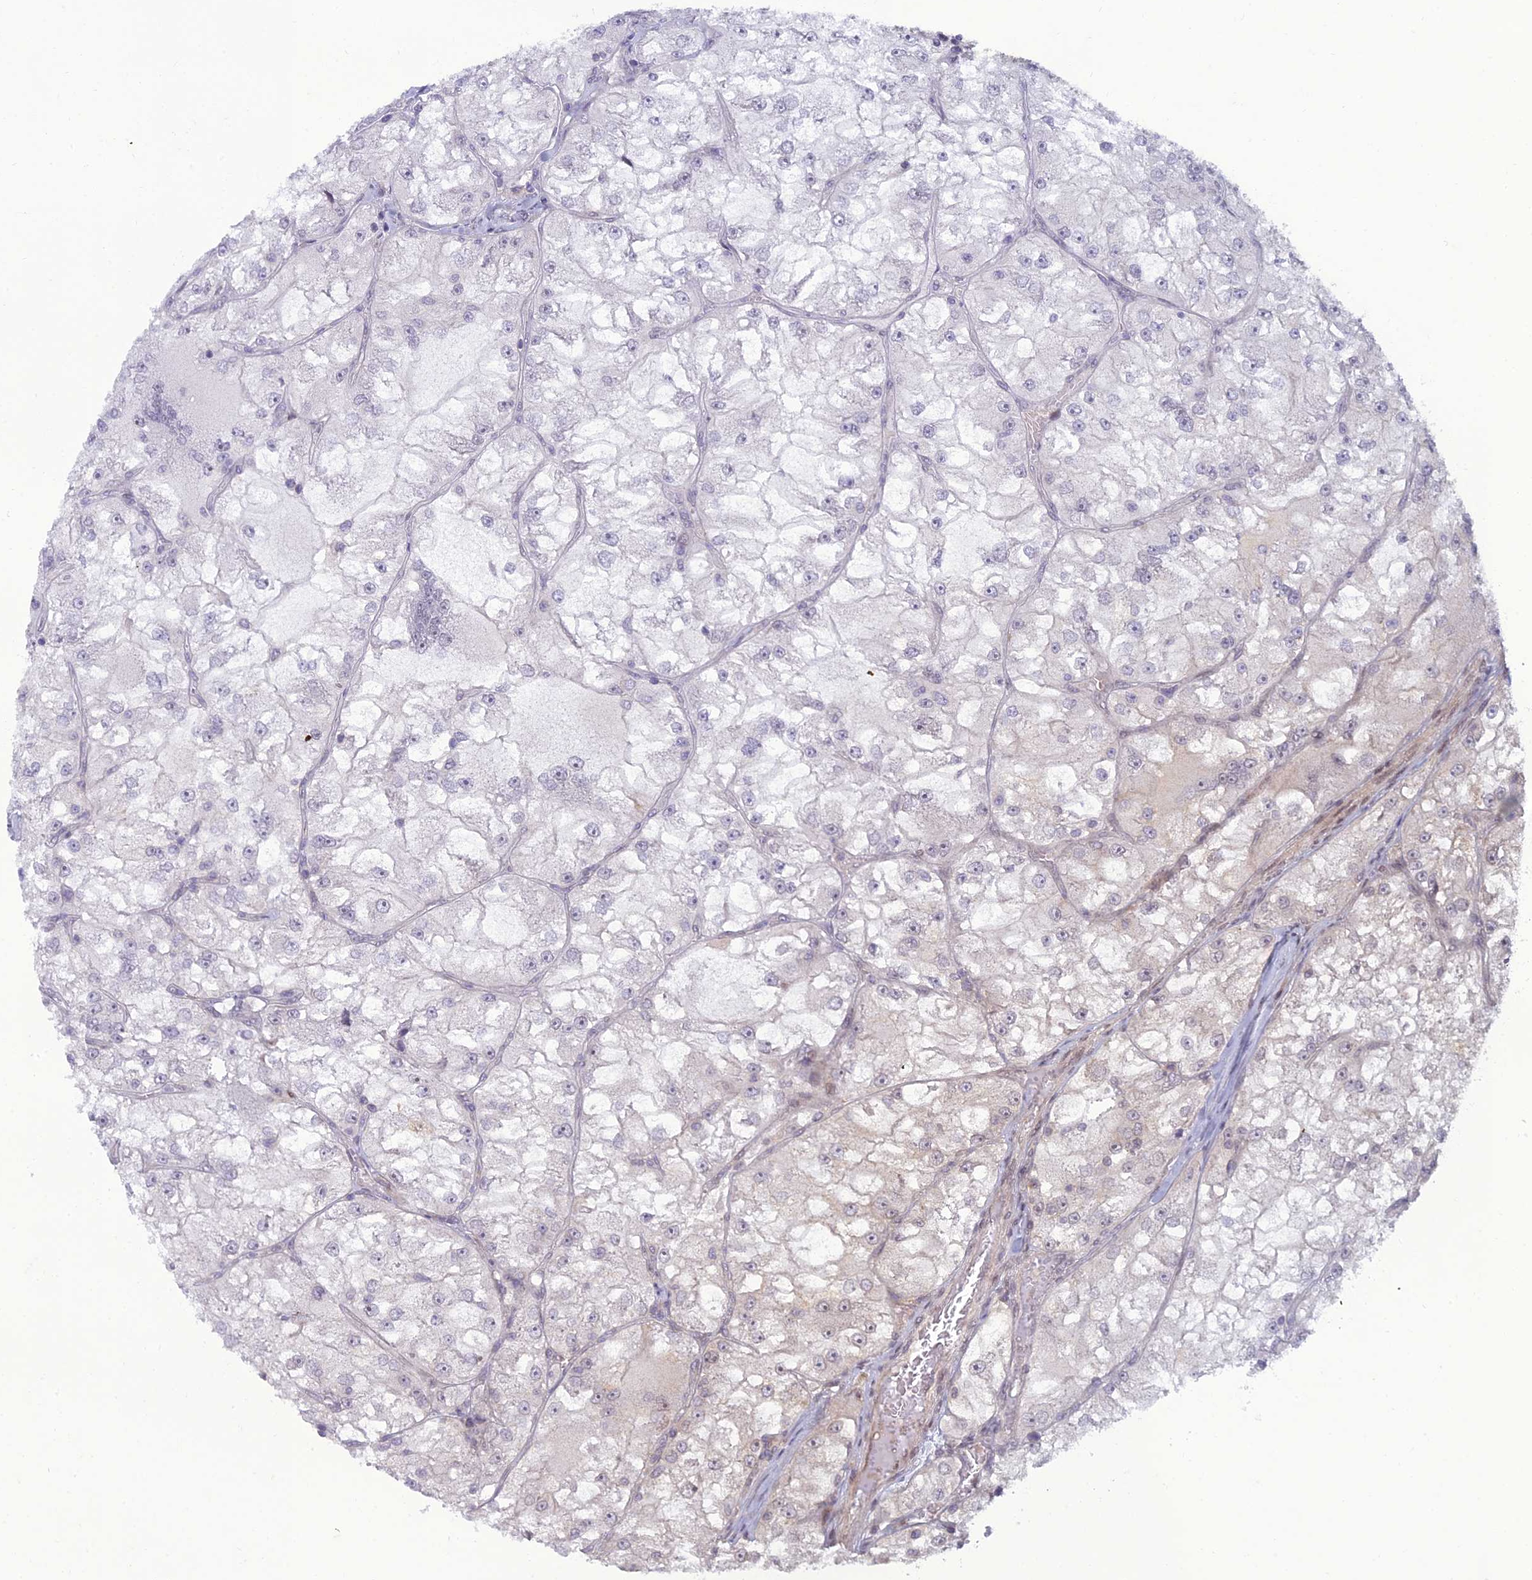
{"staining": {"intensity": "negative", "quantity": "none", "location": "none"}, "tissue": "renal cancer", "cell_type": "Tumor cells", "image_type": "cancer", "snomed": [{"axis": "morphology", "description": "Adenocarcinoma, NOS"}, {"axis": "topography", "description": "Kidney"}], "caption": "The photomicrograph shows no significant expression in tumor cells of renal cancer (adenocarcinoma). The staining is performed using DAB (3,3'-diaminobenzidine) brown chromogen with nuclei counter-stained in using hematoxylin.", "gene": "DTX2", "patient": {"sex": "female", "age": 72}}